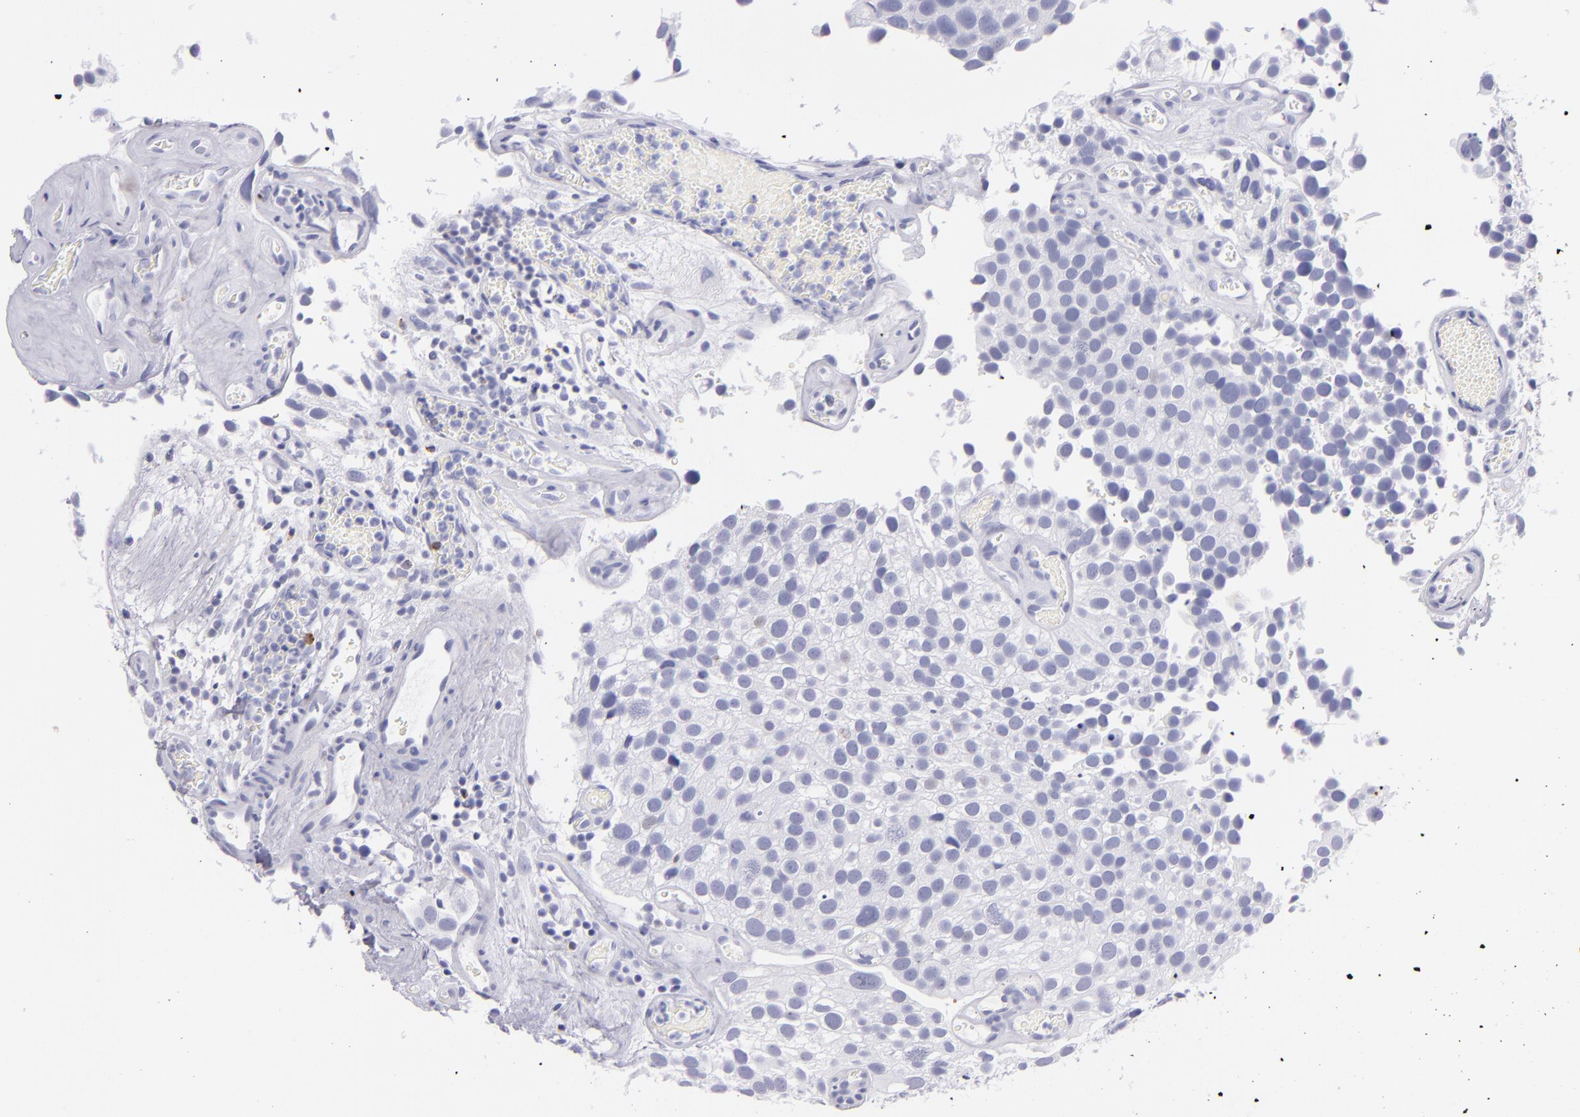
{"staining": {"intensity": "negative", "quantity": "none", "location": "none"}, "tissue": "urothelial cancer", "cell_type": "Tumor cells", "image_type": "cancer", "snomed": [{"axis": "morphology", "description": "Urothelial carcinoma, High grade"}, {"axis": "topography", "description": "Urinary bladder"}], "caption": "This micrograph is of urothelial cancer stained with immunohistochemistry (IHC) to label a protein in brown with the nuclei are counter-stained blue. There is no staining in tumor cells.", "gene": "PRF1", "patient": {"sex": "male", "age": 72}}